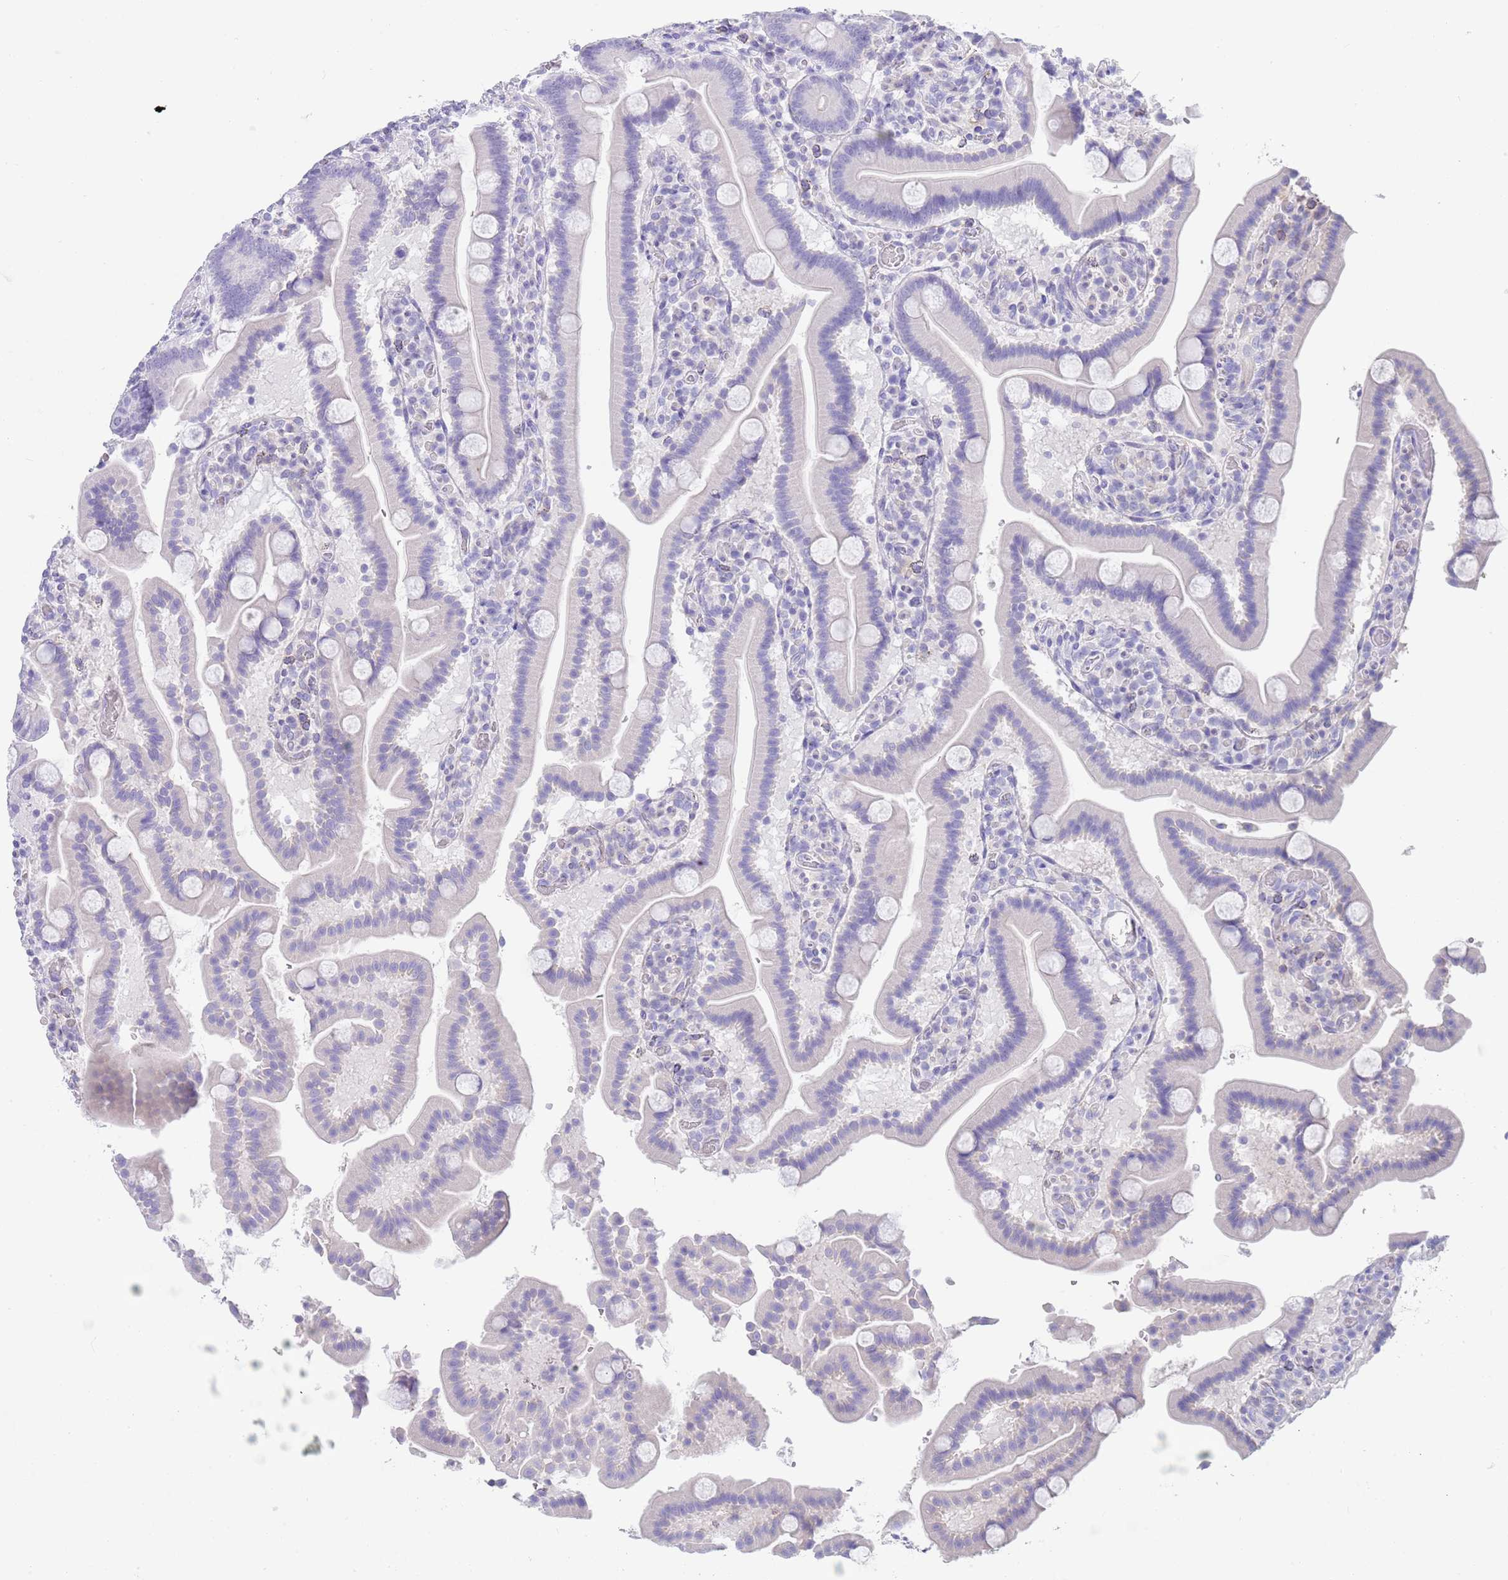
{"staining": {"intensity": "moderate", "quantity": "<25%", "location": "cytoplasmic/membranous"}, "tissue": "duodenum", "cell_type": "Glandular cells", "image_type": "normal", "snomed": [{"axis": "morphology", "description": "Normal tissue, NOS"}, {"axis": "topography", "description": "Duodenum"}], "caption": "This photomicrograph exhibits immunohistochemistry staining of benign human duodenum, with low moderate cytoplasmic/membranous positivity in approximately <25% of glandular cells.", "gene": "CPXM2", "patient": {"sex": "male", "age": 55}}